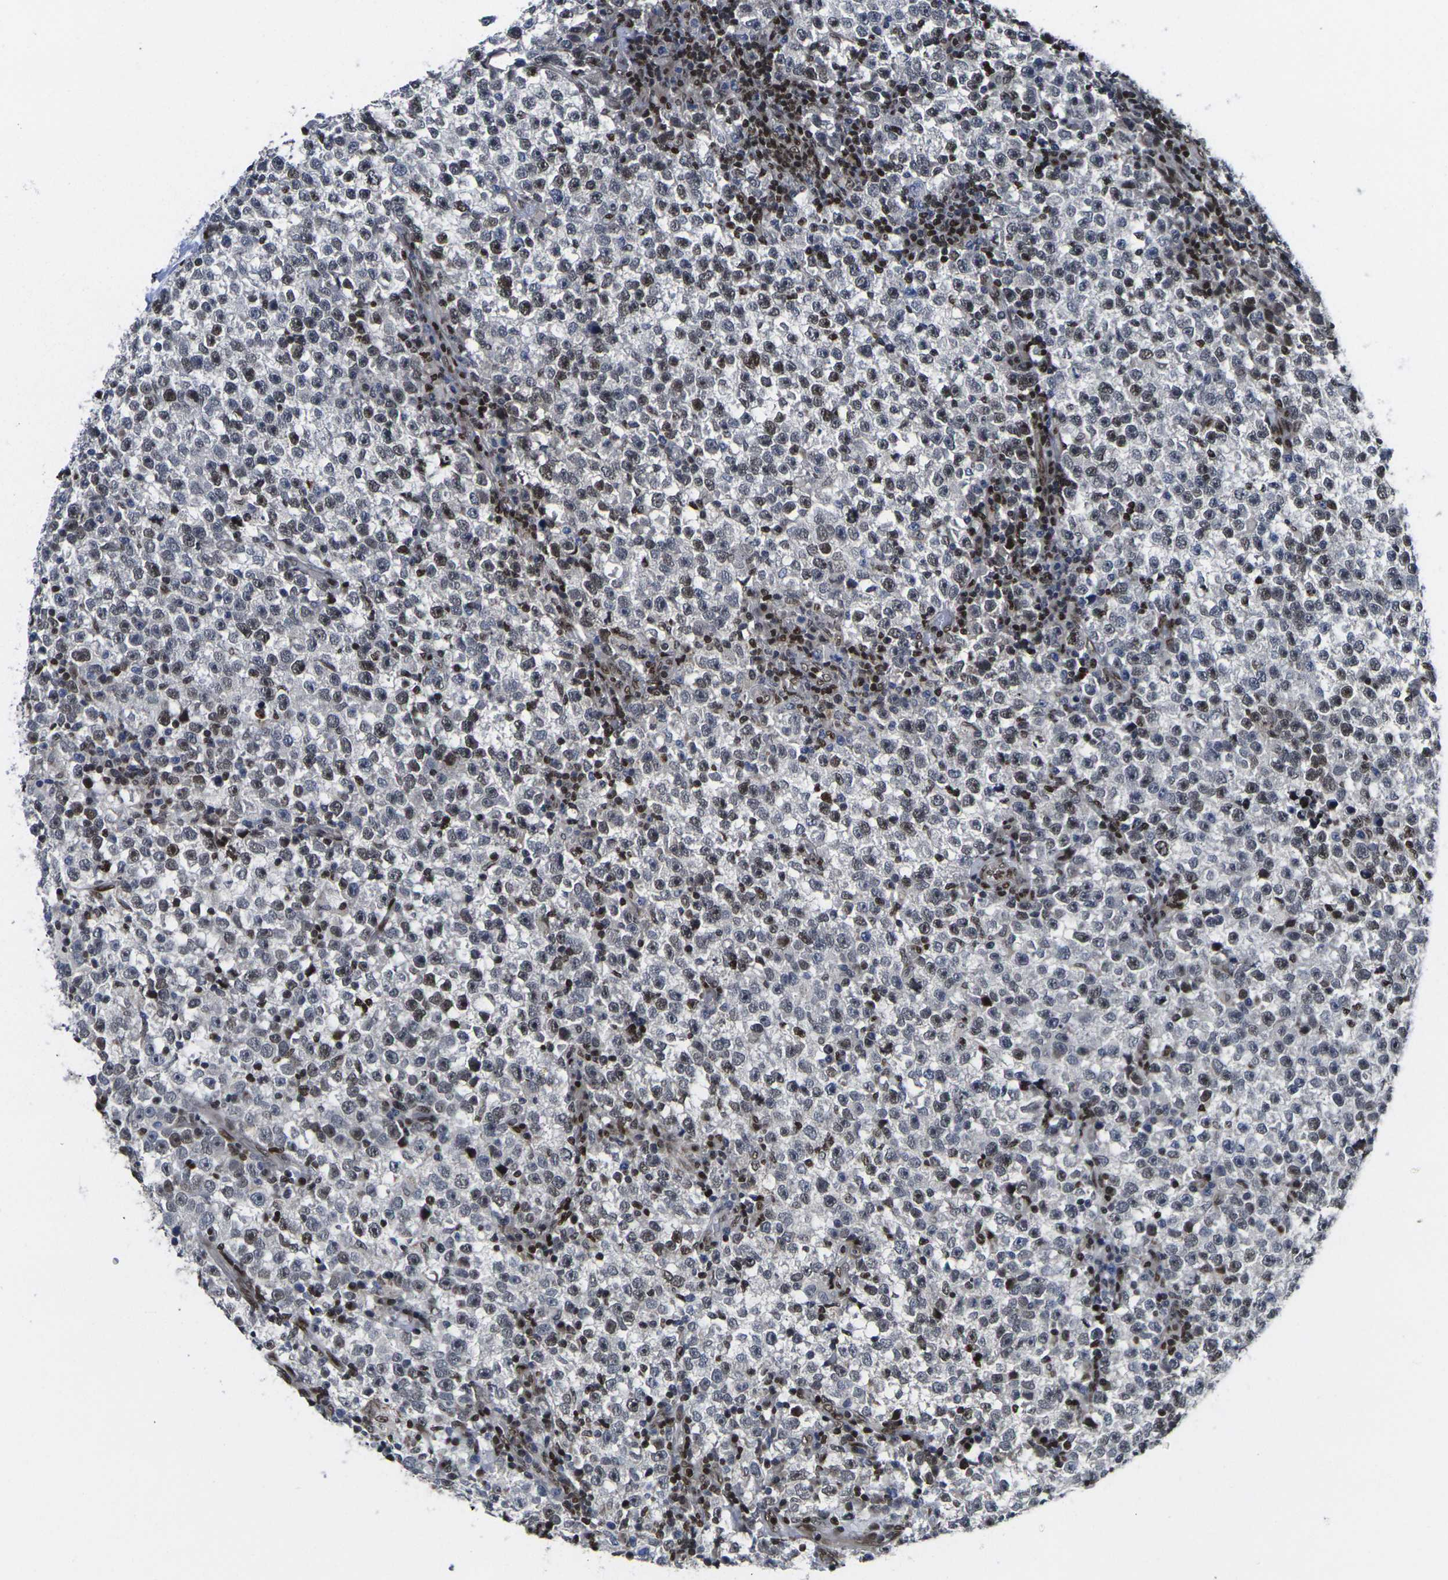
{"staining": {"intensity": "moderate", "quantity": "<25%", "location": "nuclear"}, "tissue": "testis cancer", "cell_type": "Tumor cells", "image_type": "cancer", "snomed": [{"axis": "morphology", "description": "Seminoma, NOS"}, {"axis": "topography", "description": "Testis"}], "caption": "Testis cancer was stained to show a protein in brown. There is low levels of moderate nuclear expression in about <25% of tumor cells. Nuclei are stained in blue.", "gene": "H1-10", "patient": {"sex": "male", "age": 43}}